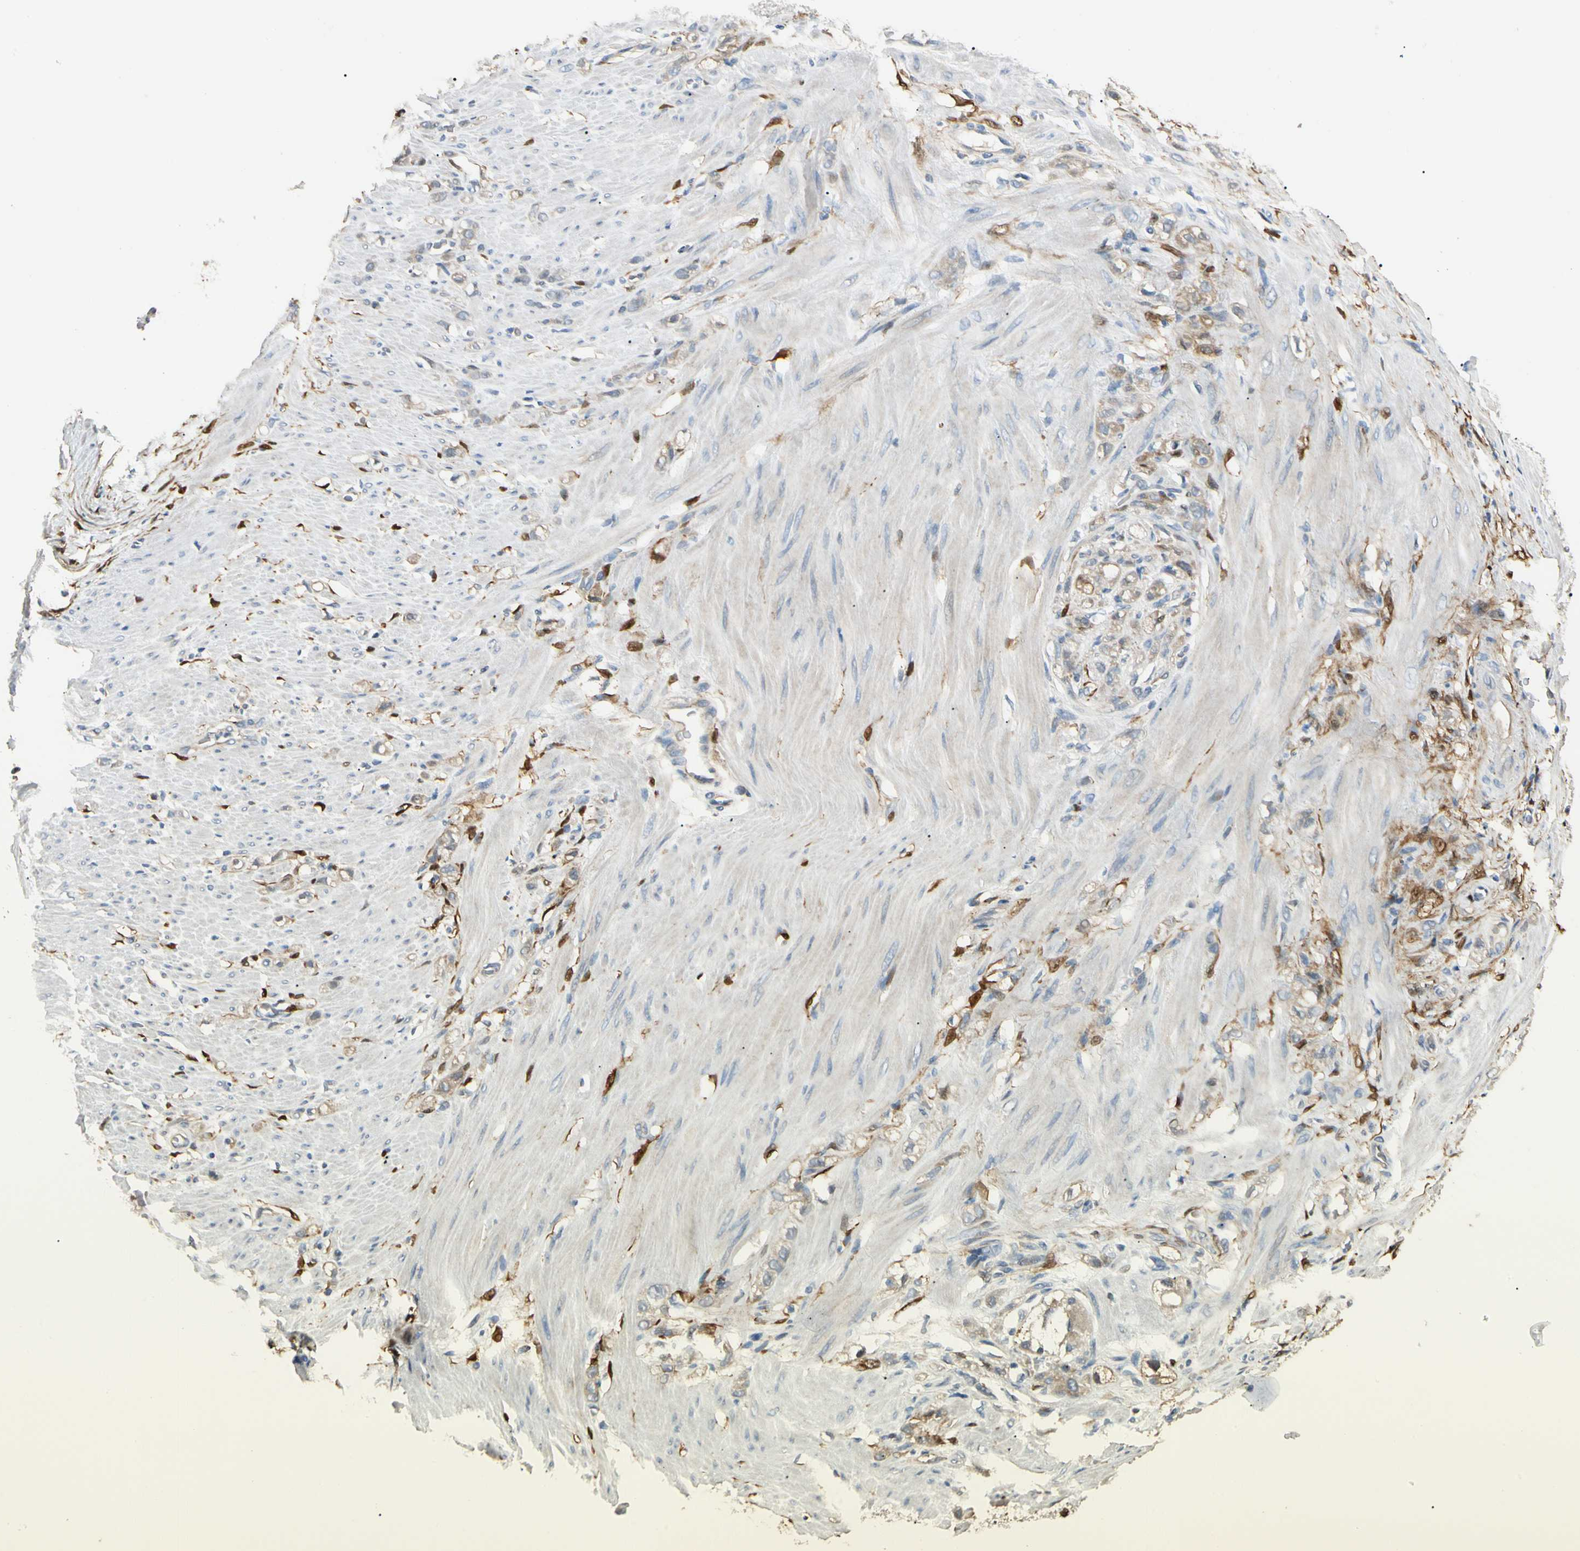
{"staining": {"intensity": "moderate", "quantity": "<25%", "location": "cytoplasmic/membranous"}, "tissue": "stomach cancer", "cell_type": "Tumor cells", "image_type": "cancer", "snomed": [{"axis": "morphology", "description": "Adenocarcinoma, NOS"}, {"axis": "topography", "description": "Stomach"}], "caption": "Human stomach cancer (adenocarcinoma) stained for a protein (brown) displays moderate cytoplasmic/membranous positive positivity in approximately <25% of tumor cells.", "gene": "GNE", "patient": {"sex": "male", "age": 82}}